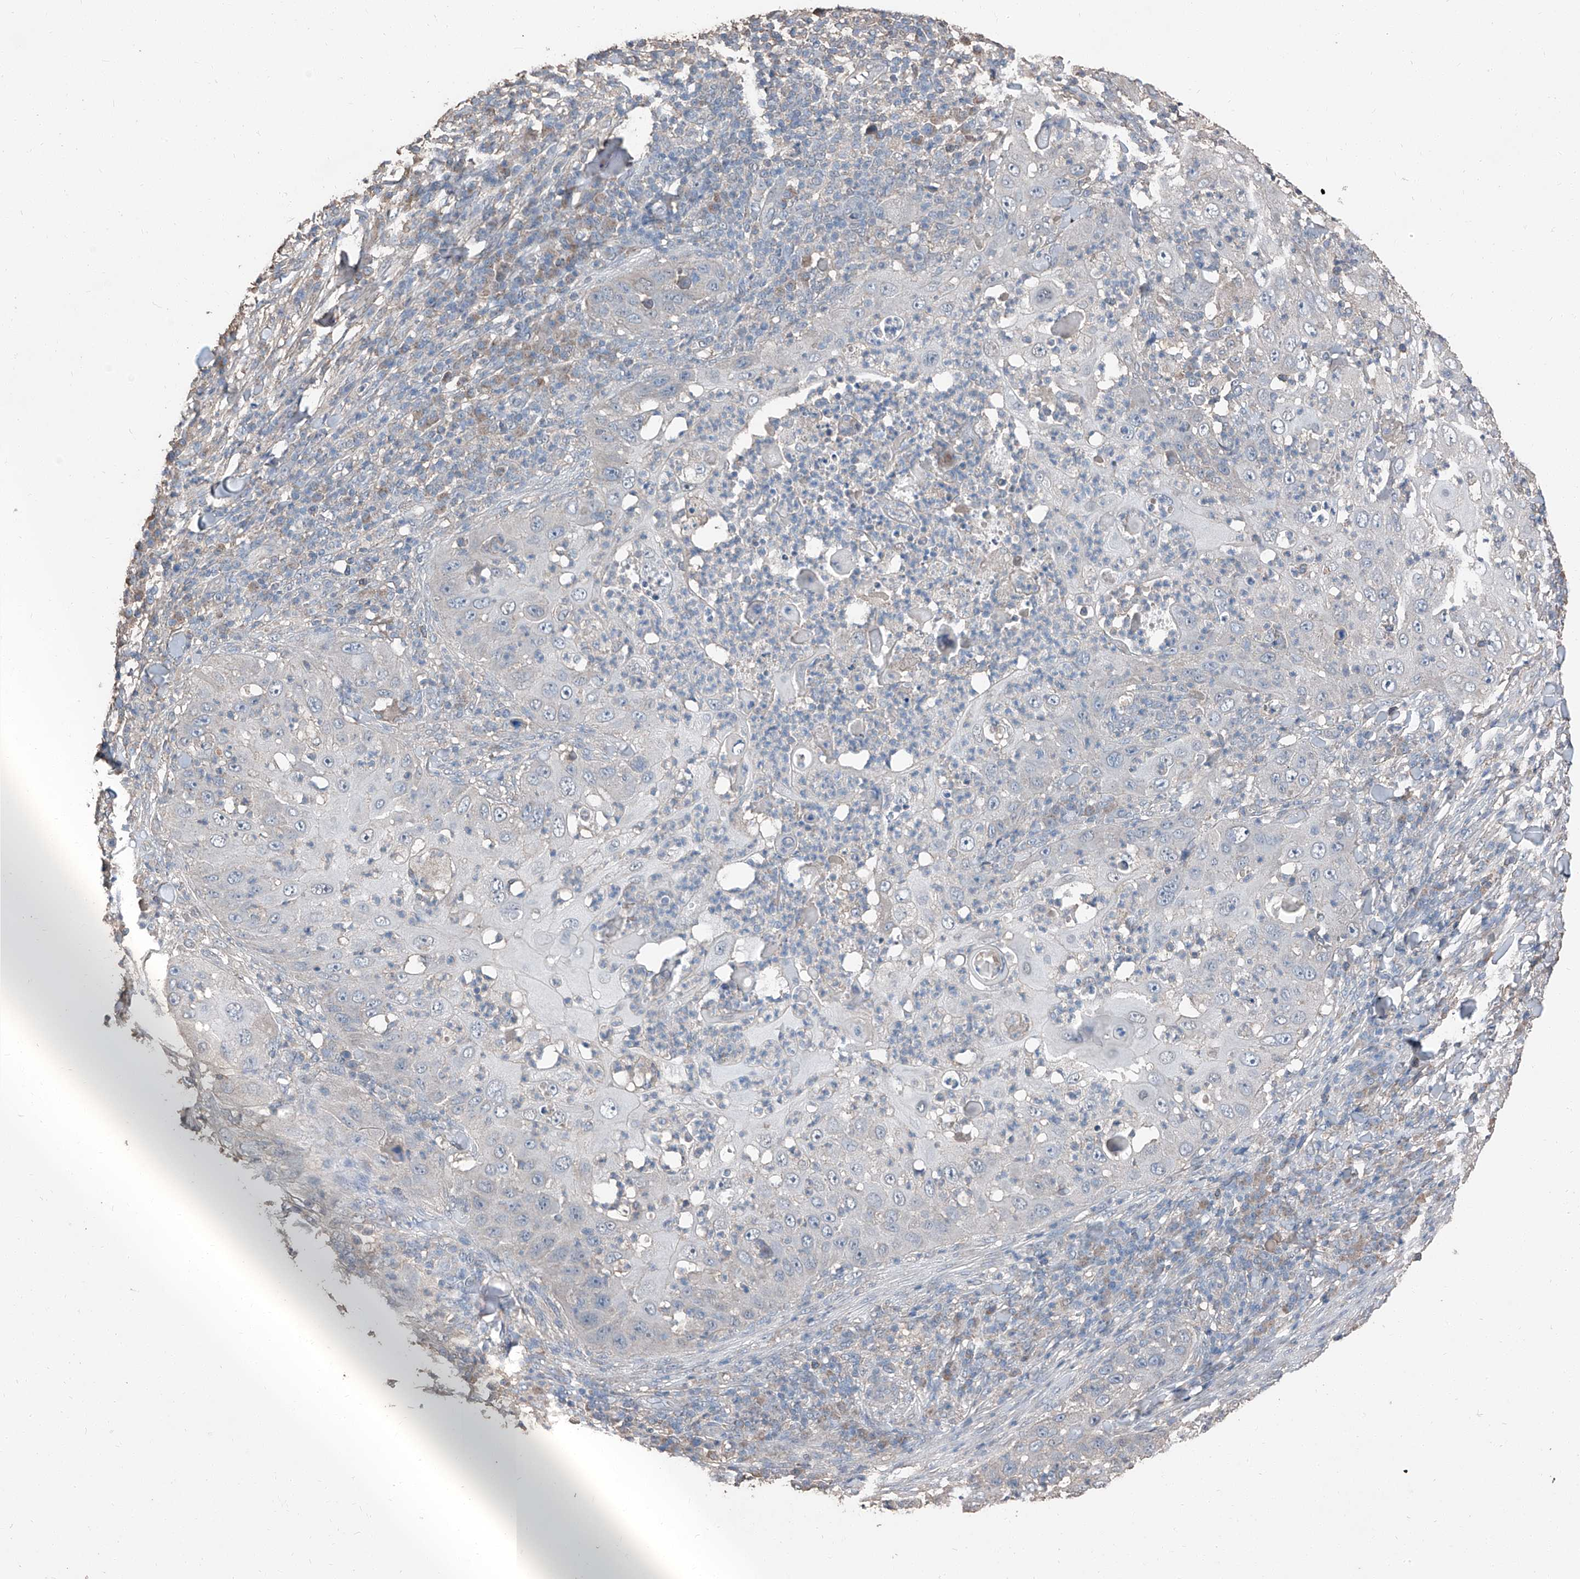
{"staining": {"intensity": "negative", "quantity": "none", "location": "none"}, "tissue": "skin cancer", "cell_type": "Tumor cells", "image_type": "cancer", "snomed": [{"axis": "morphology", "description": "Squamous cell carcinoma, NOS"}, {"axis": "topography", "description": "Skin"}], "caption": "Immunohistochemistry (IHC) histopathology image of neoplastic tissue: skin cancer stained with DAB reveals no significant protein positivity in tumor cells. (DAB (3,3'-diaminobenzidine) immunohistochemistry, high magnification).", "gene": "MAMLD1", "patient": {"sex": "female", "age": 44}}